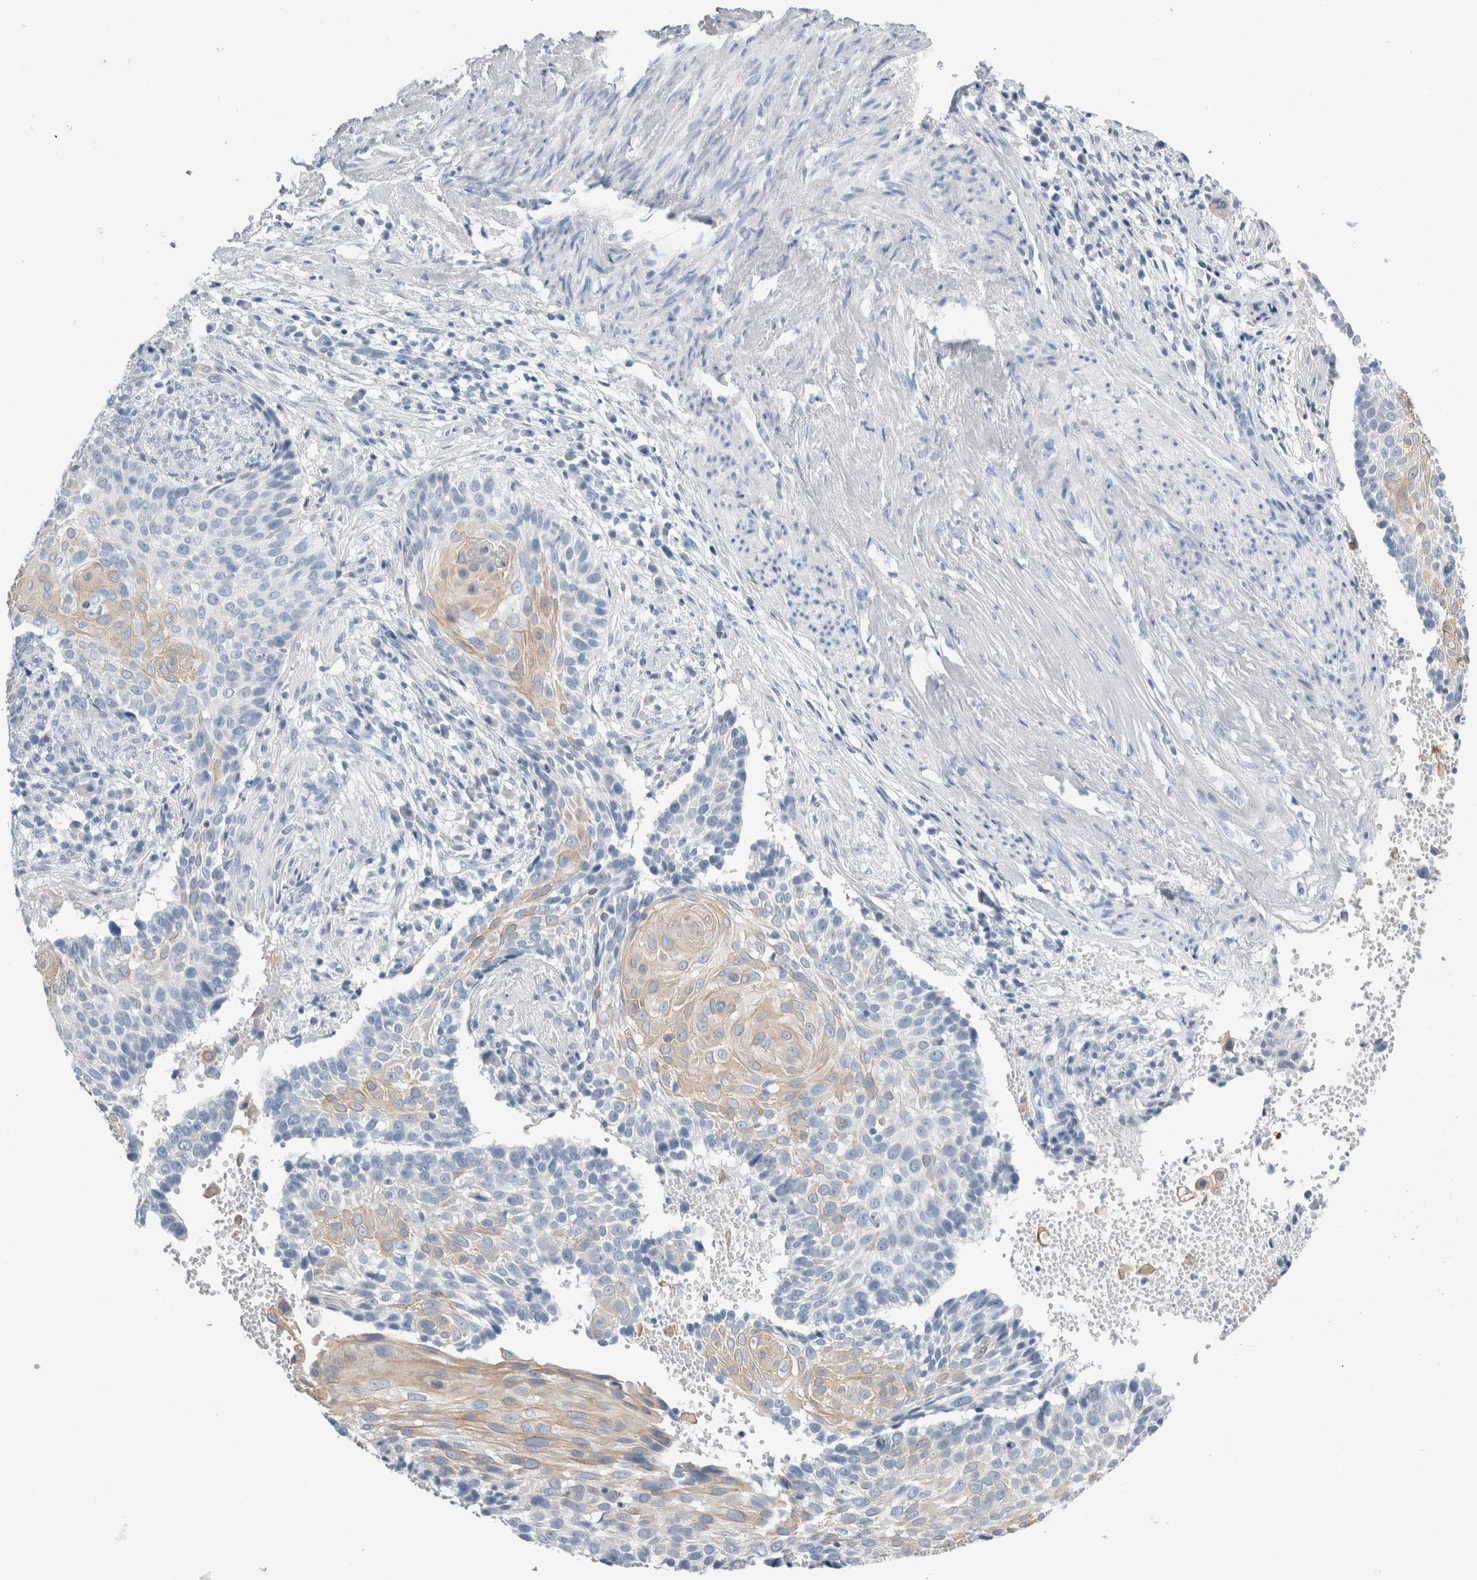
{"staining": {"intensity": "weak", "quantity": "<25%", "location": "cytoplasmic/membranous"}, "tissue": "cervical cancer", "cell_type": "Tumor cells", "image_type": "cancer", "snomed": [{"axis": "morphology", "description": "Squamous cell carcinoma, NOS"}, {"axis": "topography", "description": "Cervix"}], "caption": "Immunohistochemistry (IHC) image of cervical cancer (squamous cell carcinoma) stained for a protein (brown), which demonstrates no positivity in tumor cells.", "gene": "RPH3AL", "patient": {"sex": "female", "age": 74}}